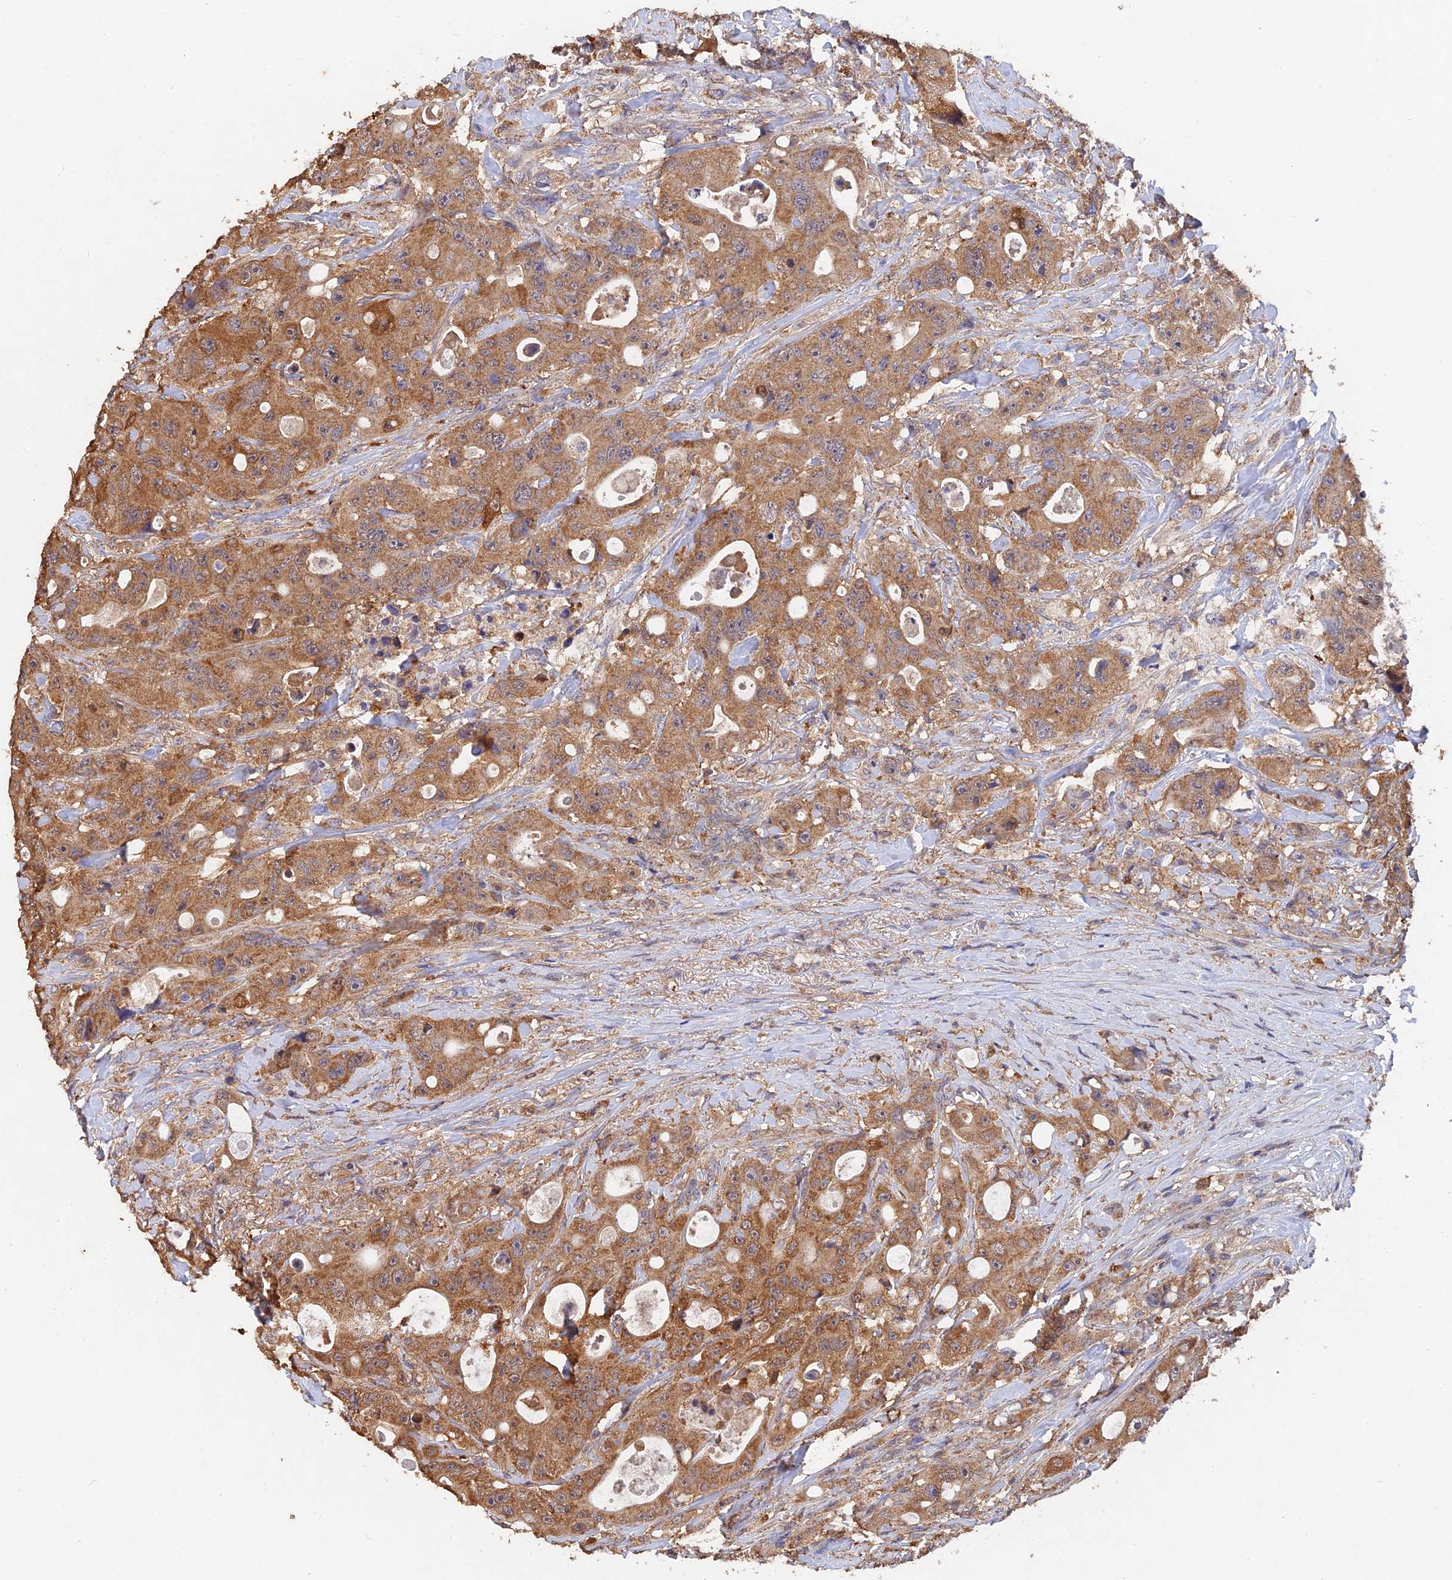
{"staining": {"intensity": "moderate", "quantity": ">75%", "location": "cytoplasmic/membranous"}, "tissue": "colorectal cancer", "cell_type": "Tumor cells", "image_type": "cancer", "snomed": [{"axis": "morphology", "description": "Adenocarcinoma, NOS"}, {"axis": "topography", "description": "Colon"}], "caption": "Adenocarcinoma (colorectal) was stained to show a protein in brown. There is medium levels of moderate cytoplasmic/membranous expression in approximately >75% of tumor cells.", "gene": "SLC38A11", "patient": {"sex": "female", "age": 46}}